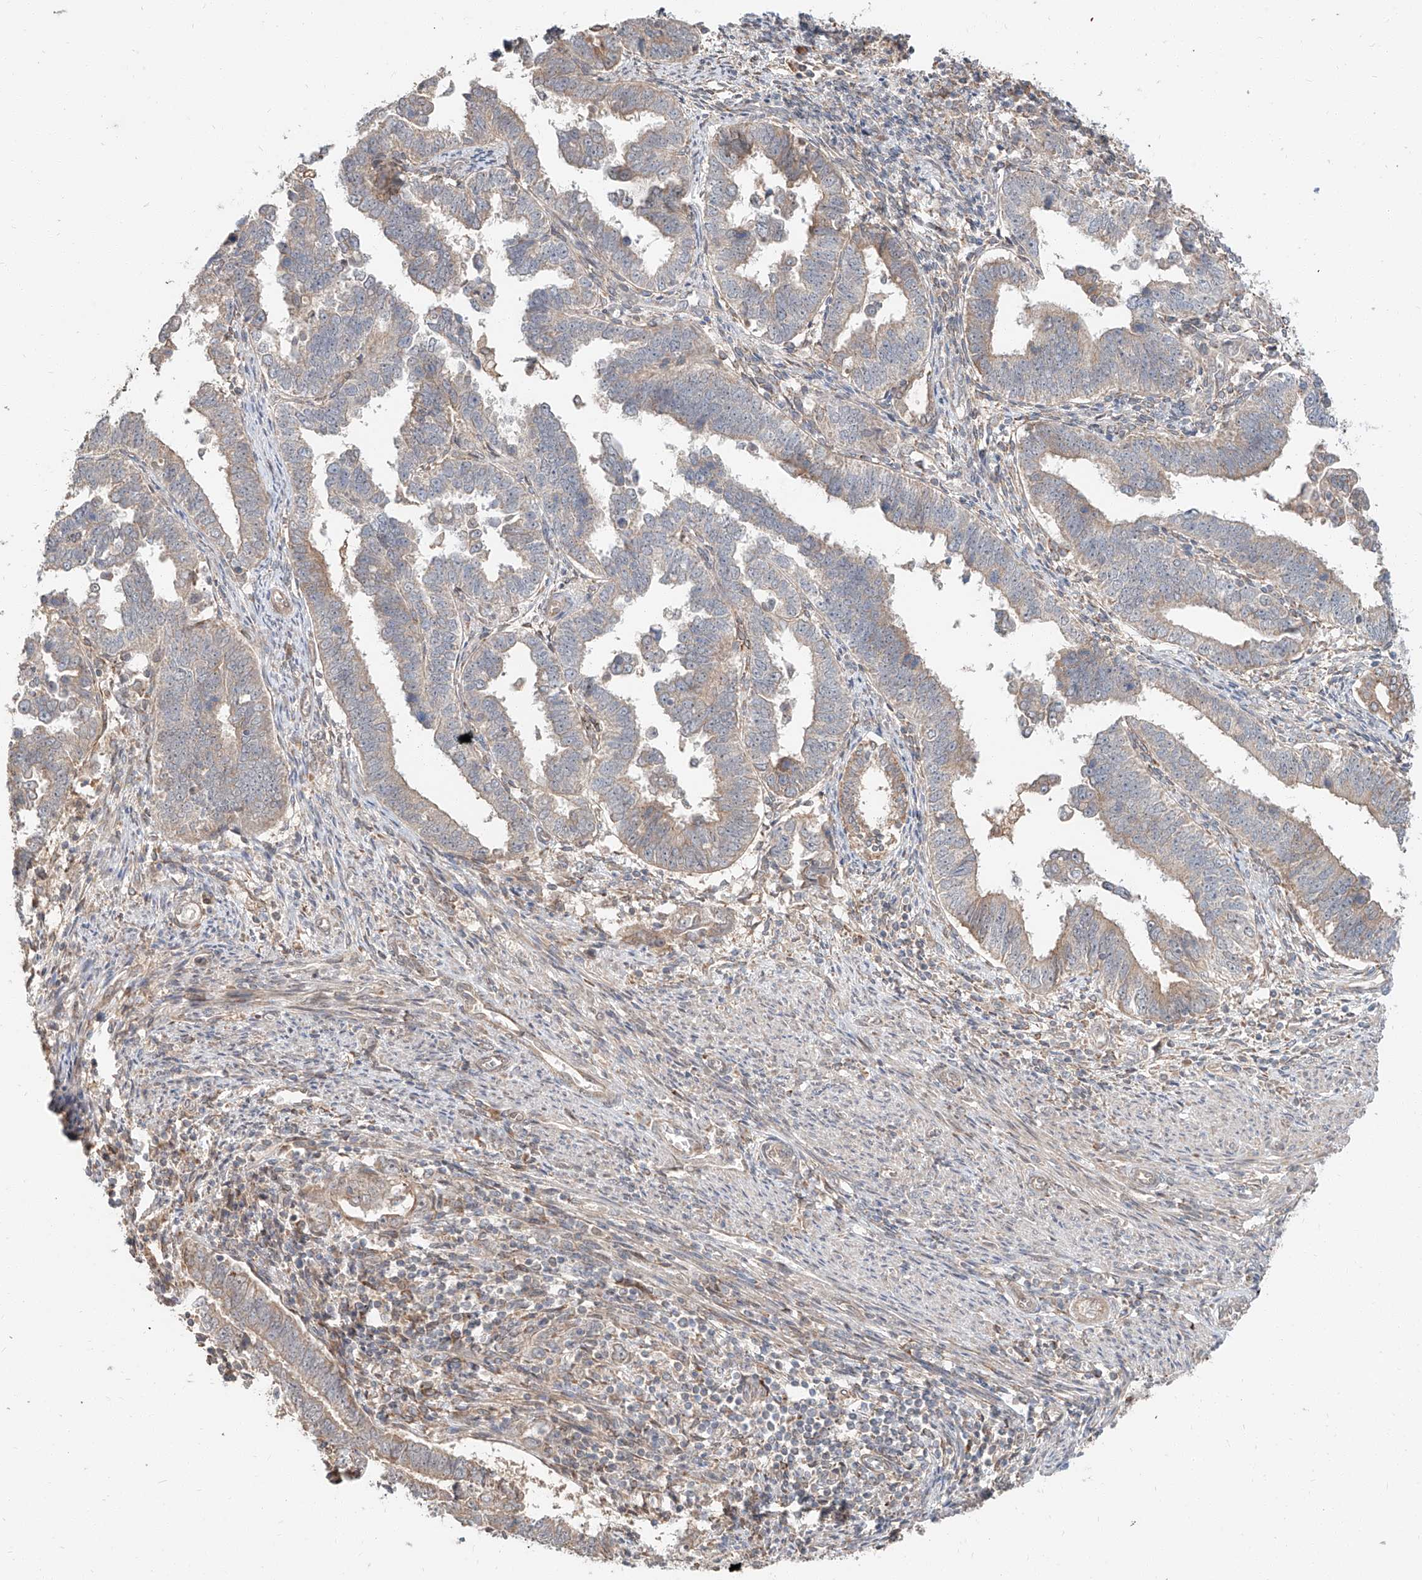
{"staining": {"intensity": "weak", "quantity": "25%-75%", "location": "cytoplasmic/membranous"}, "tissue": "endometrial cancer", "cell_type": "Tumor cells", "image_type": "cancer", "snomed": [{"axis": "morphology", "description": "Adenocarcinoma, NOS"}, {"axis": "topography", "description": "Endometrium"}], "caption": "This is a micrograph of immunohistochemistry (IHC) staining of adenocarcinoma (endometrial), which shows weak positivity in the cytoplasmic/membranous of tumor cells.", "gene": "STX19", "patient": {"sex": "female", "age": 75}}